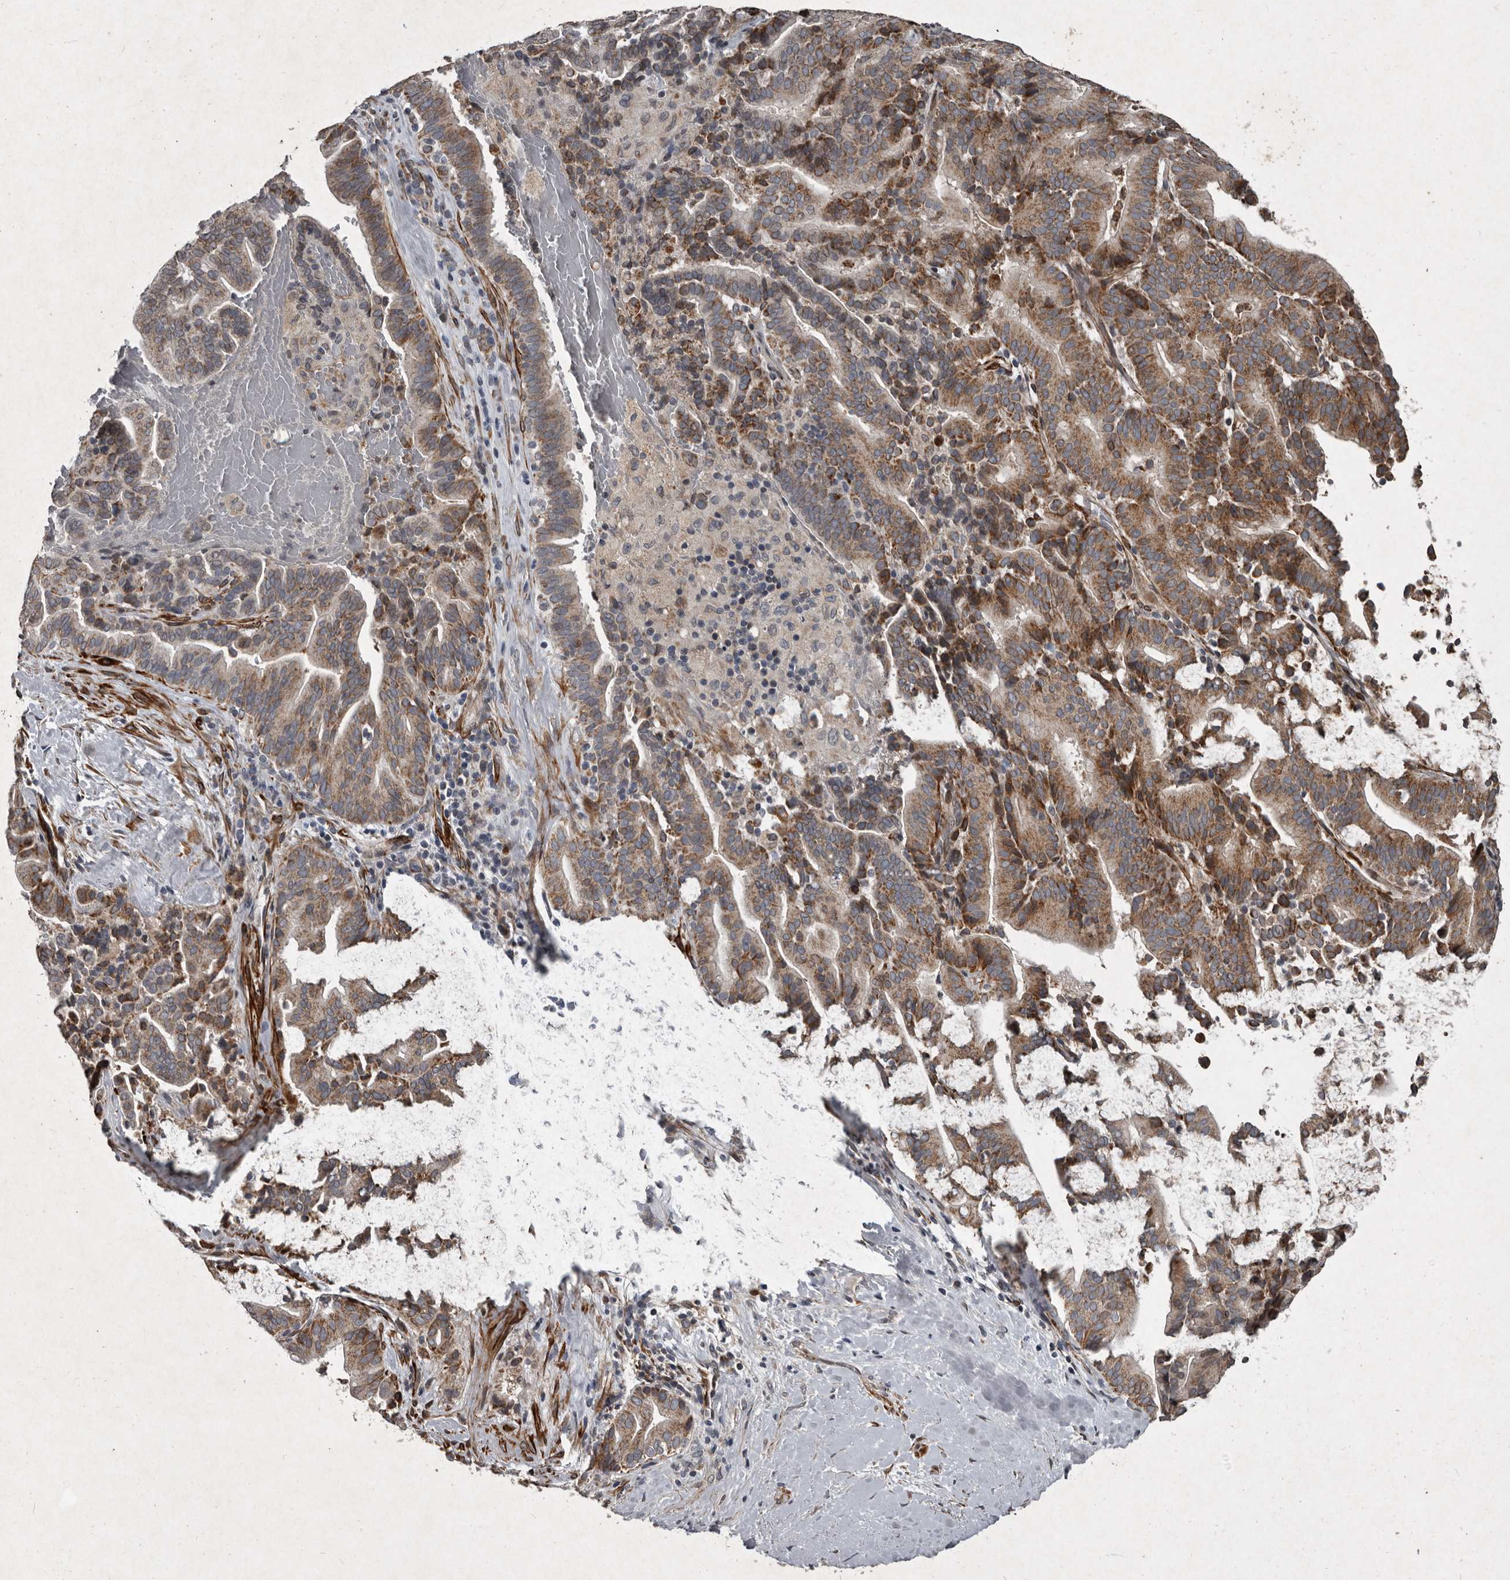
{"staining": {"intensity": "moderate", "quantity": ">75%", "location": "cytoplasmic/membranous"}, "tissue": "liver cancer", "cell_type": "Tumor cells", "image_type": "cancer", "snomed": [{"axis": "morphology", "description": "Cholangiocarcinoma"}, {"axis": "topography", "description": "Liver"}], "caption": "About >75% of tumor cells in liver cancer display moderate cytoplasmic/membranous protein staining as visualized by brown immunohistochemical staining.", "gene": "MRPS15", "patient": {"sex": "female", "age": 75}}